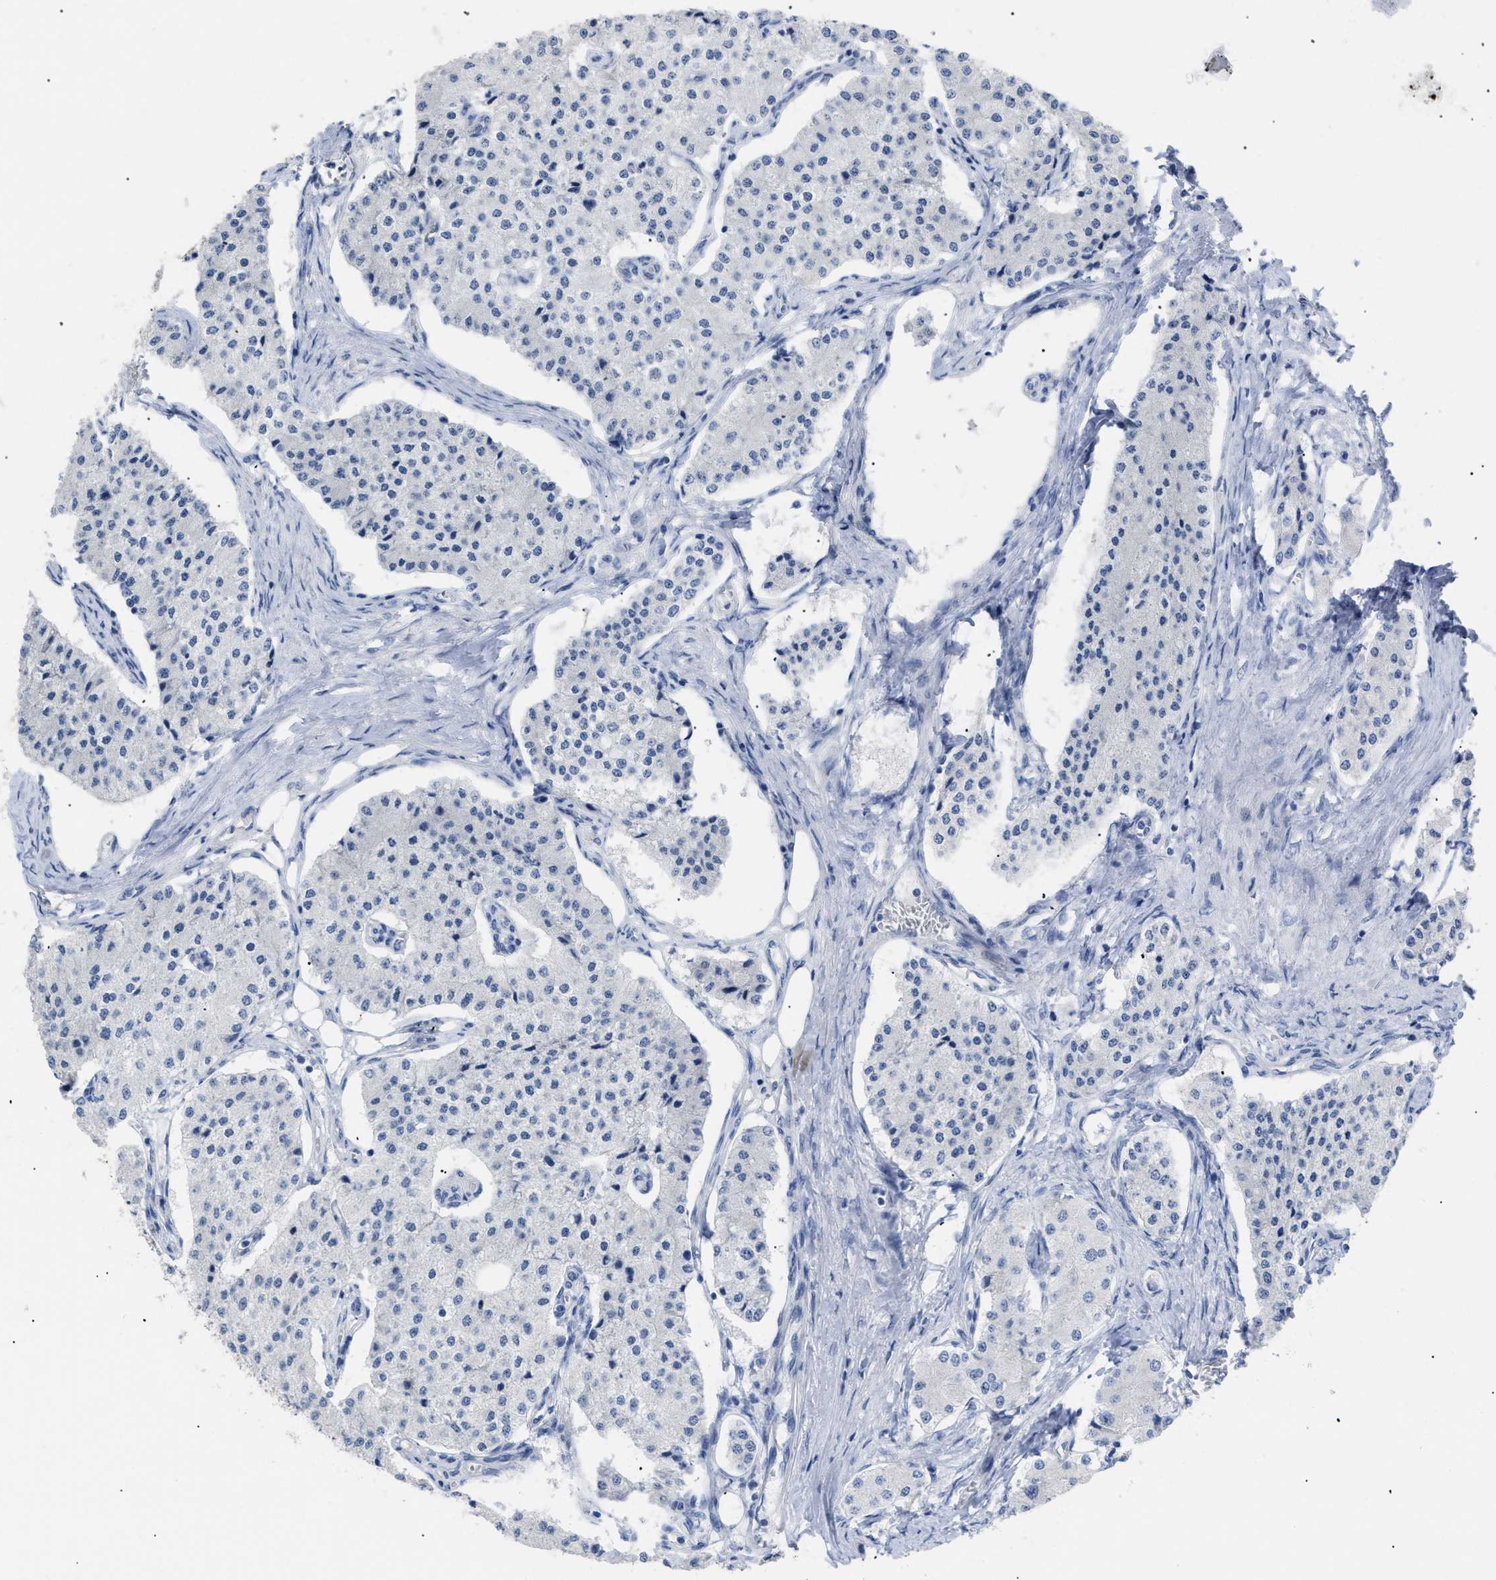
{"staining": {"intensity": "negative", "quantity": "none", "location": "none"}, "tissue": "carcinoid", "cell_type": "Tumor cells", "image_type": "cancer", "snomed": [{"axis": "morphology", "description": "Carcinoid, malignant, NOS"}, {"axis": "topography", "description": "Colon"}], "caption": "IHC of carcinoid (malignant) displays no positivity in tumor cells.", "gene": "CAV3", "patient": {"sex": "female", "age": 52}}